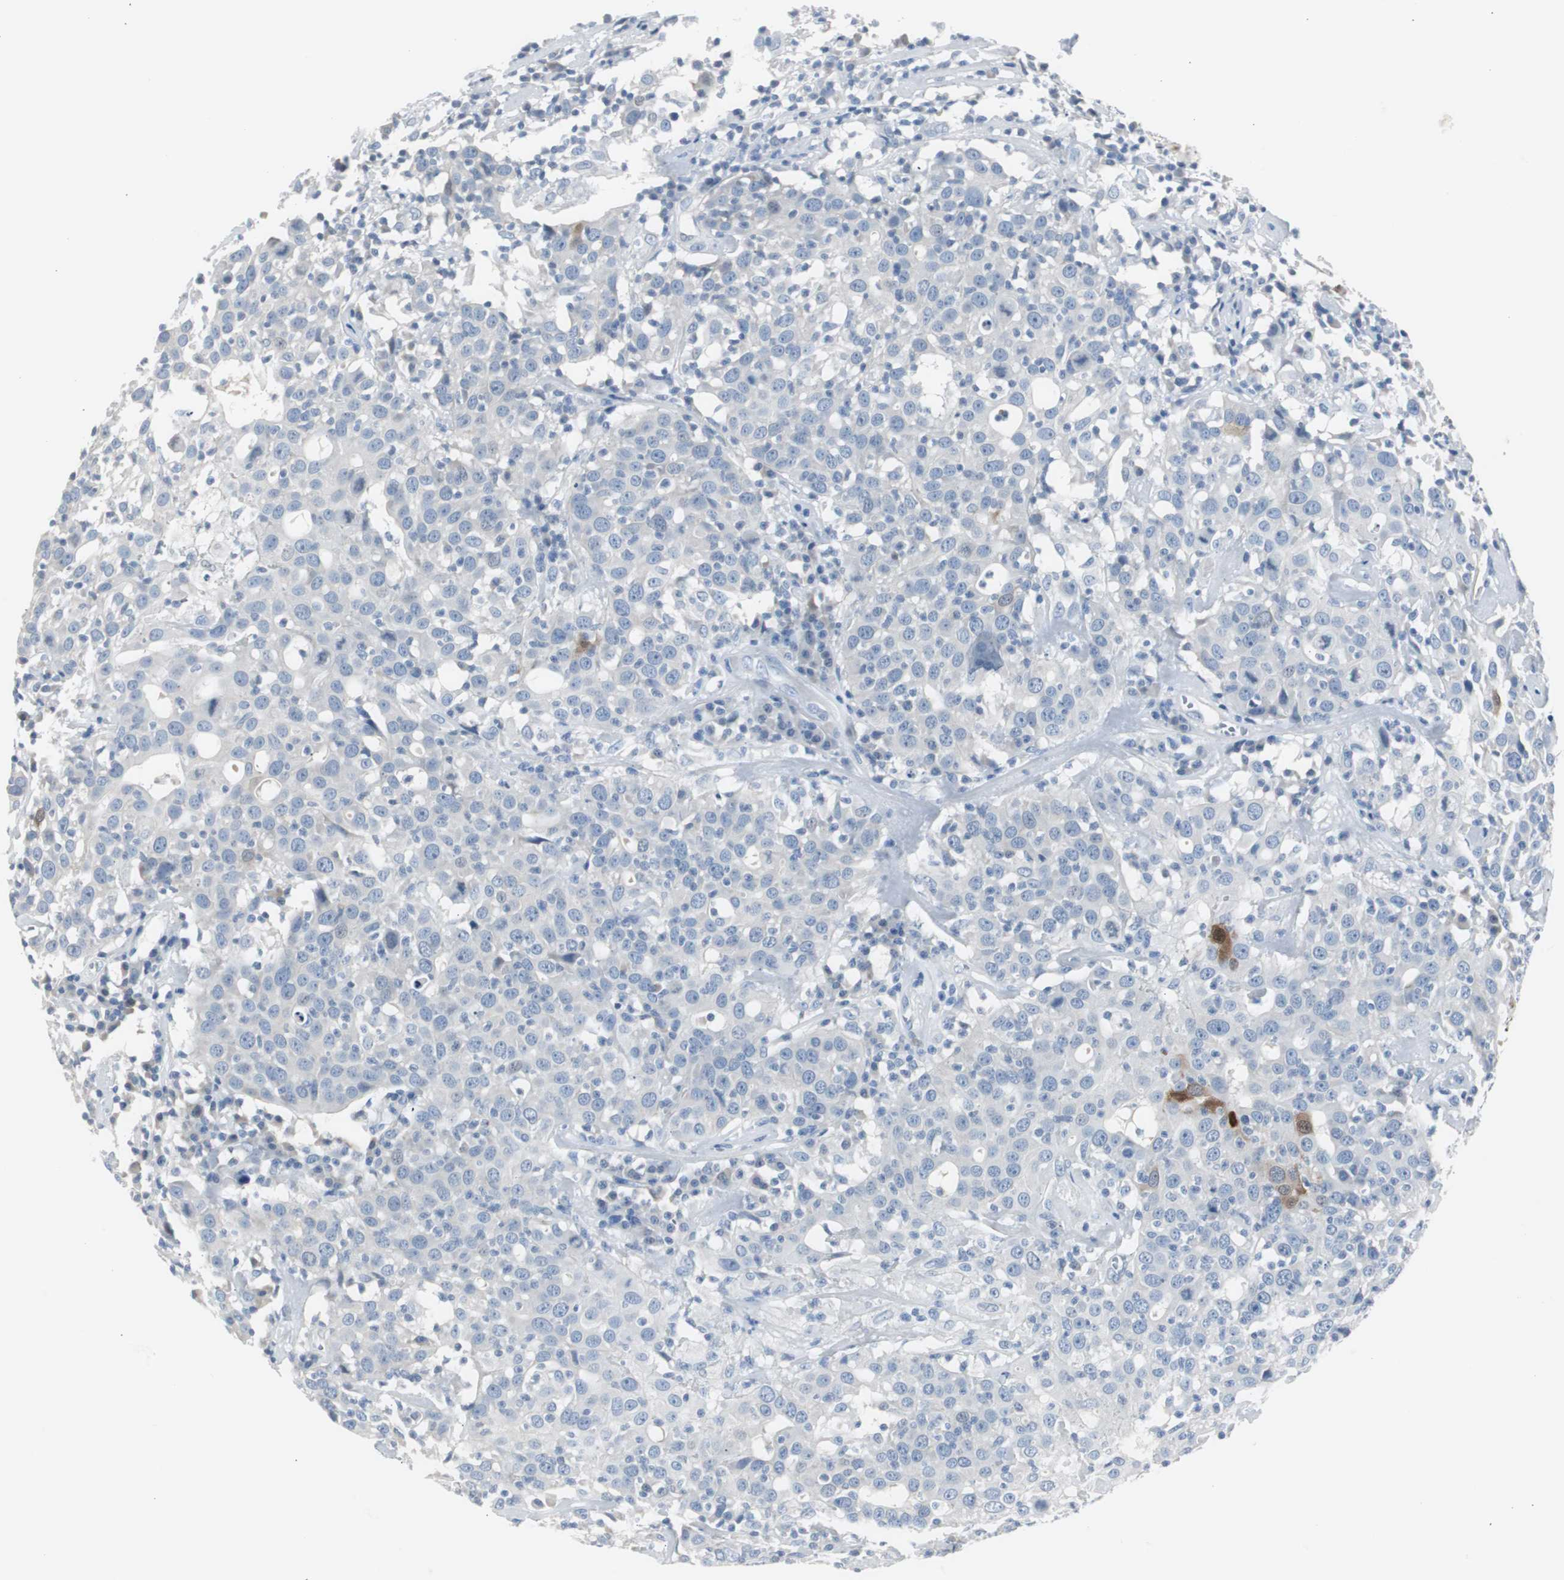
{"staining": {"intensity": "negative", "quantity": "none", "location": "none"}, "tissue": "head and neck cancer", "cell_type": "Tumor cells", "image_type": "cancer", "snomed": [{"axis": "morphology", "description": "Adenocarcinoma, NOS"}, {"axis": "topography", "description": "Salivary gland"}, {"axis": "topography", "description": "Head-Neck"}], "caption": "Immunohistochemistry of human head and neck cancer (adenocarcinoma) shows no expression in tumor cells.", "gene": "S100A7", "patient": {"sex": "female", "age": 65}}